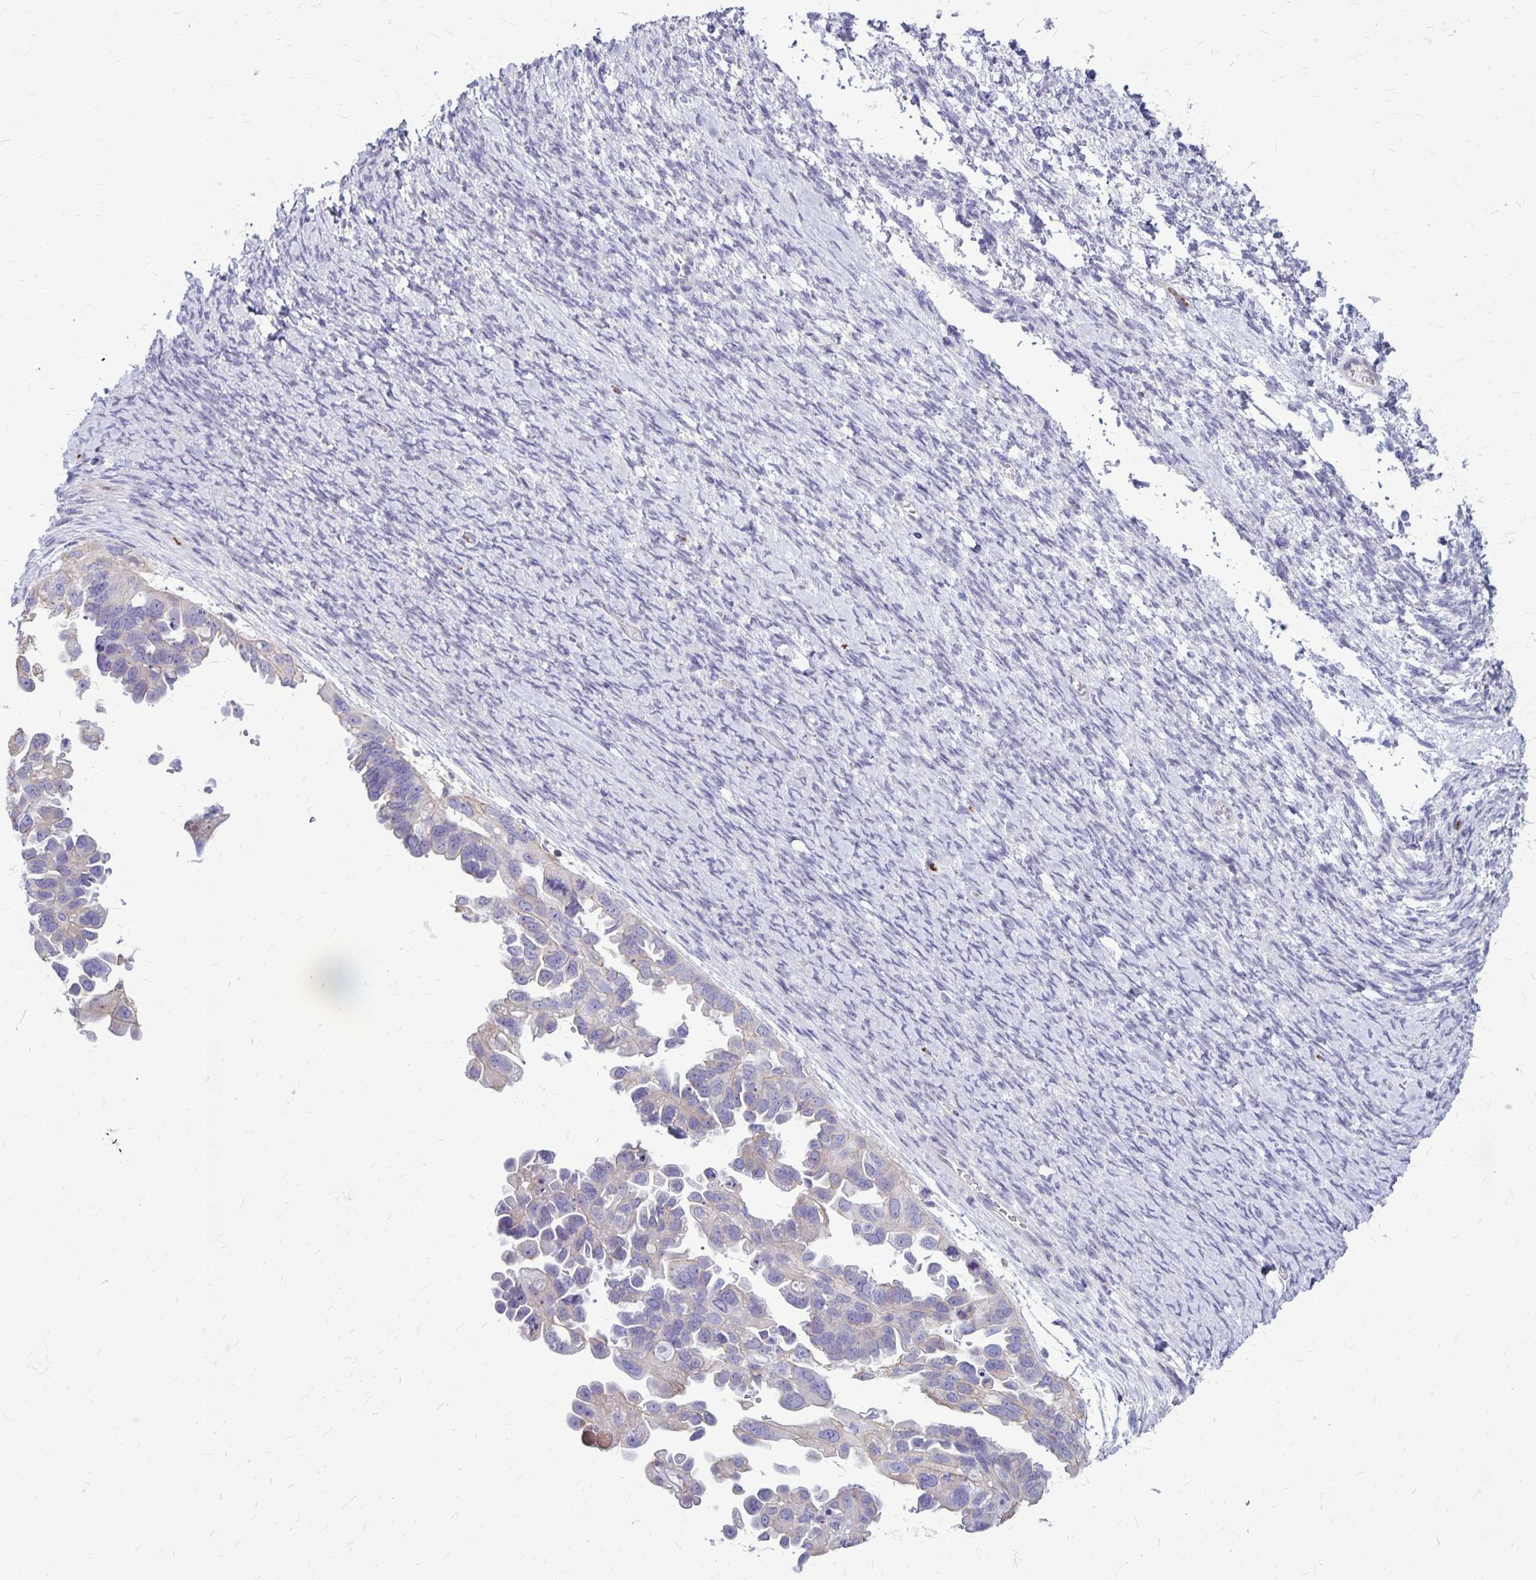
{"staining": {"intensity": "negative", "quantity": "none", "location": "none"}, "tissue": "ovarian cancer", "cell_type": "Tumor cells", "image_type": "cancer", "snomed": [{"axis": "morphology", "description": "Cystadenocarcinoma, serous, NOS"}, {"axis": "topography", "description": "Ovary"}], "caption": "This is an immunohistochemistry (IHC) image of human ovarian serous cystadenocarcinoma. There is no positivity in tumor cells.", "gene": "GP9", "patient": {"sex": "female", "age": 53}}